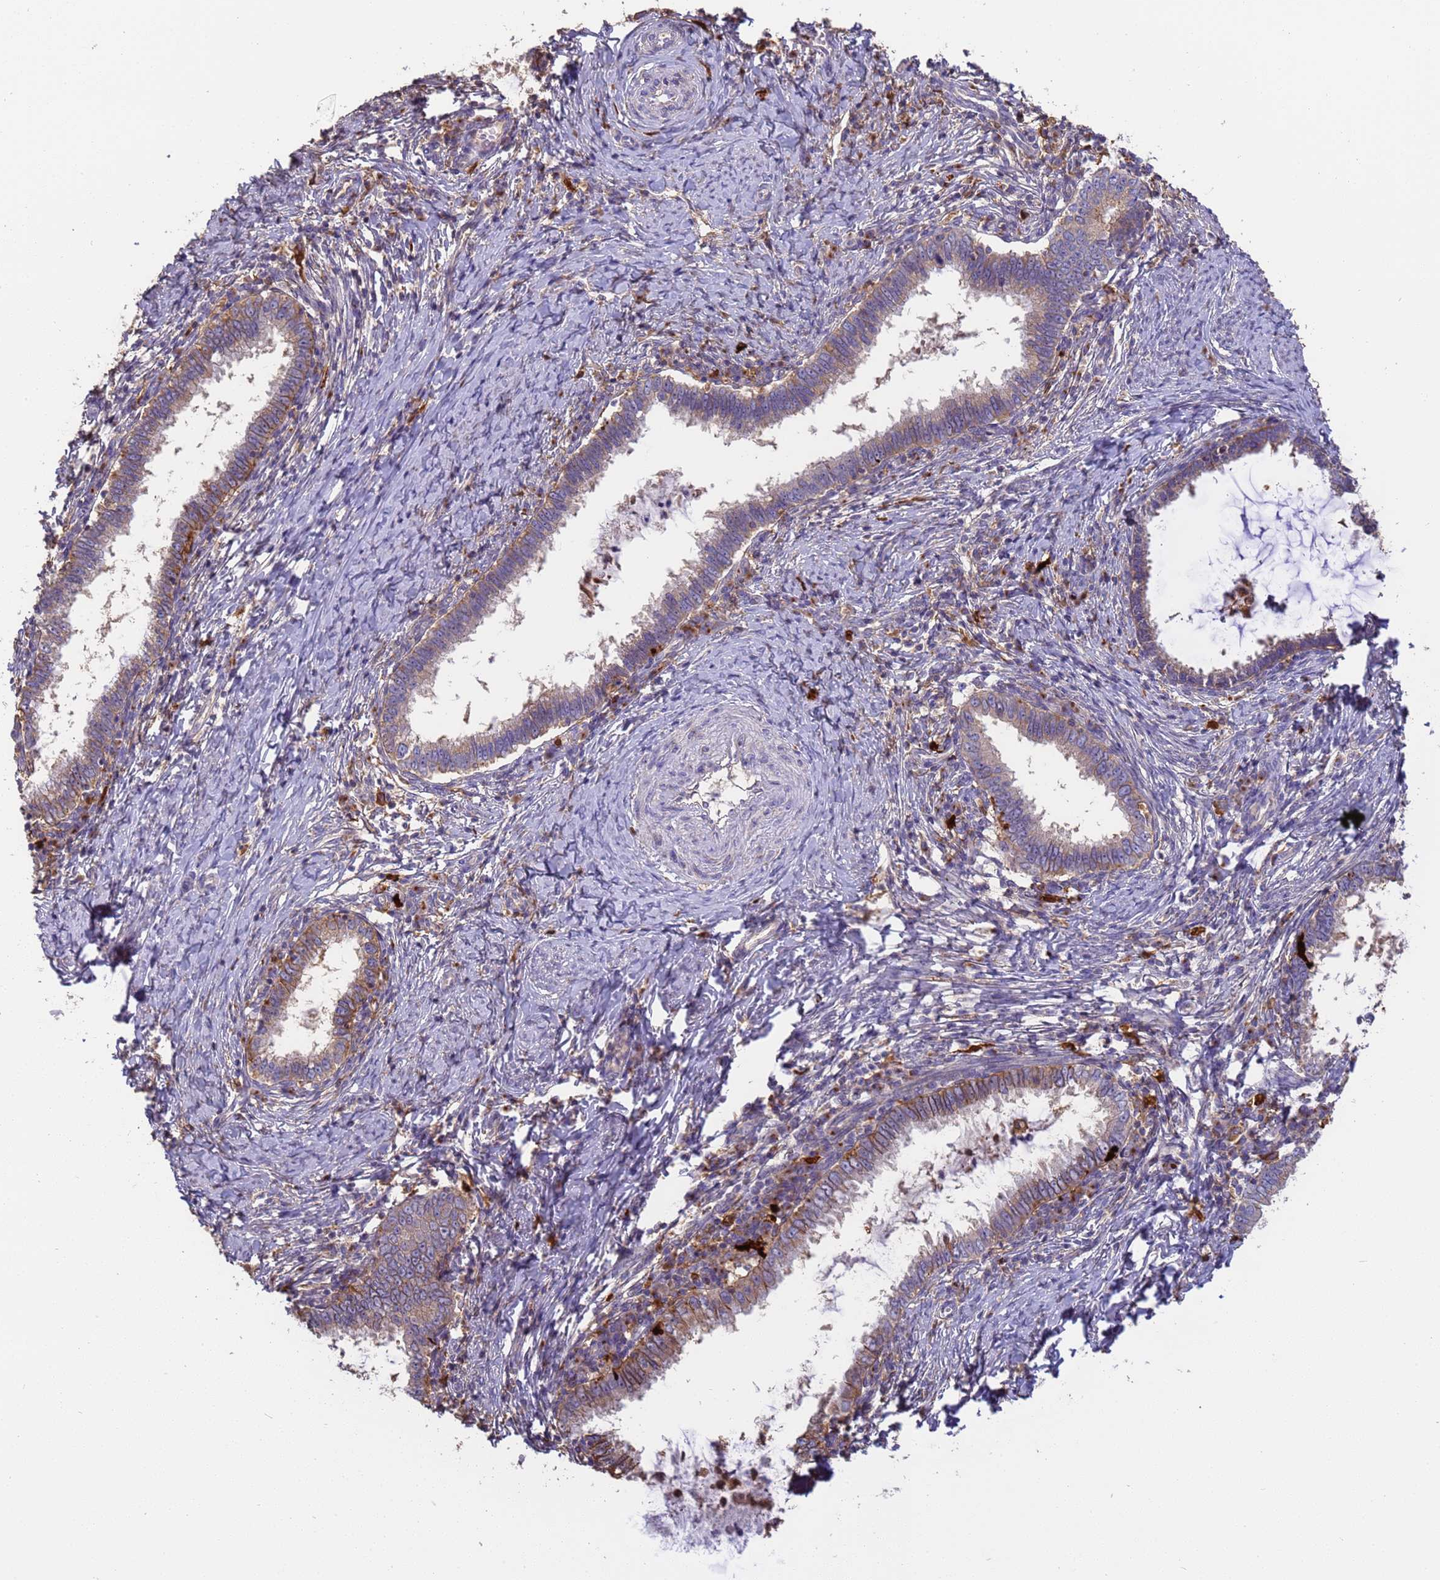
{"staining": {"intensity": "moderate", "quantity": ">75%", "location": "cytoplasmic/membranous"}, "tissue": "cervical cancer", "cell_type": "Tumor cells", "image_type": "cancer", "snomed": [{"axis": "morphology", "description": "Adenocarcinoma, NOS"}, {"axis": "topography", "description": "Cervix"}], "caption": "Tumor cells exhibit medium levels of moderate cytoplasmic/membranous positivity in approximately >75% of cells in cervical adenocarcinoma.", "gene": "M6PR", "patient": {"sex": "female", "age": 36}}